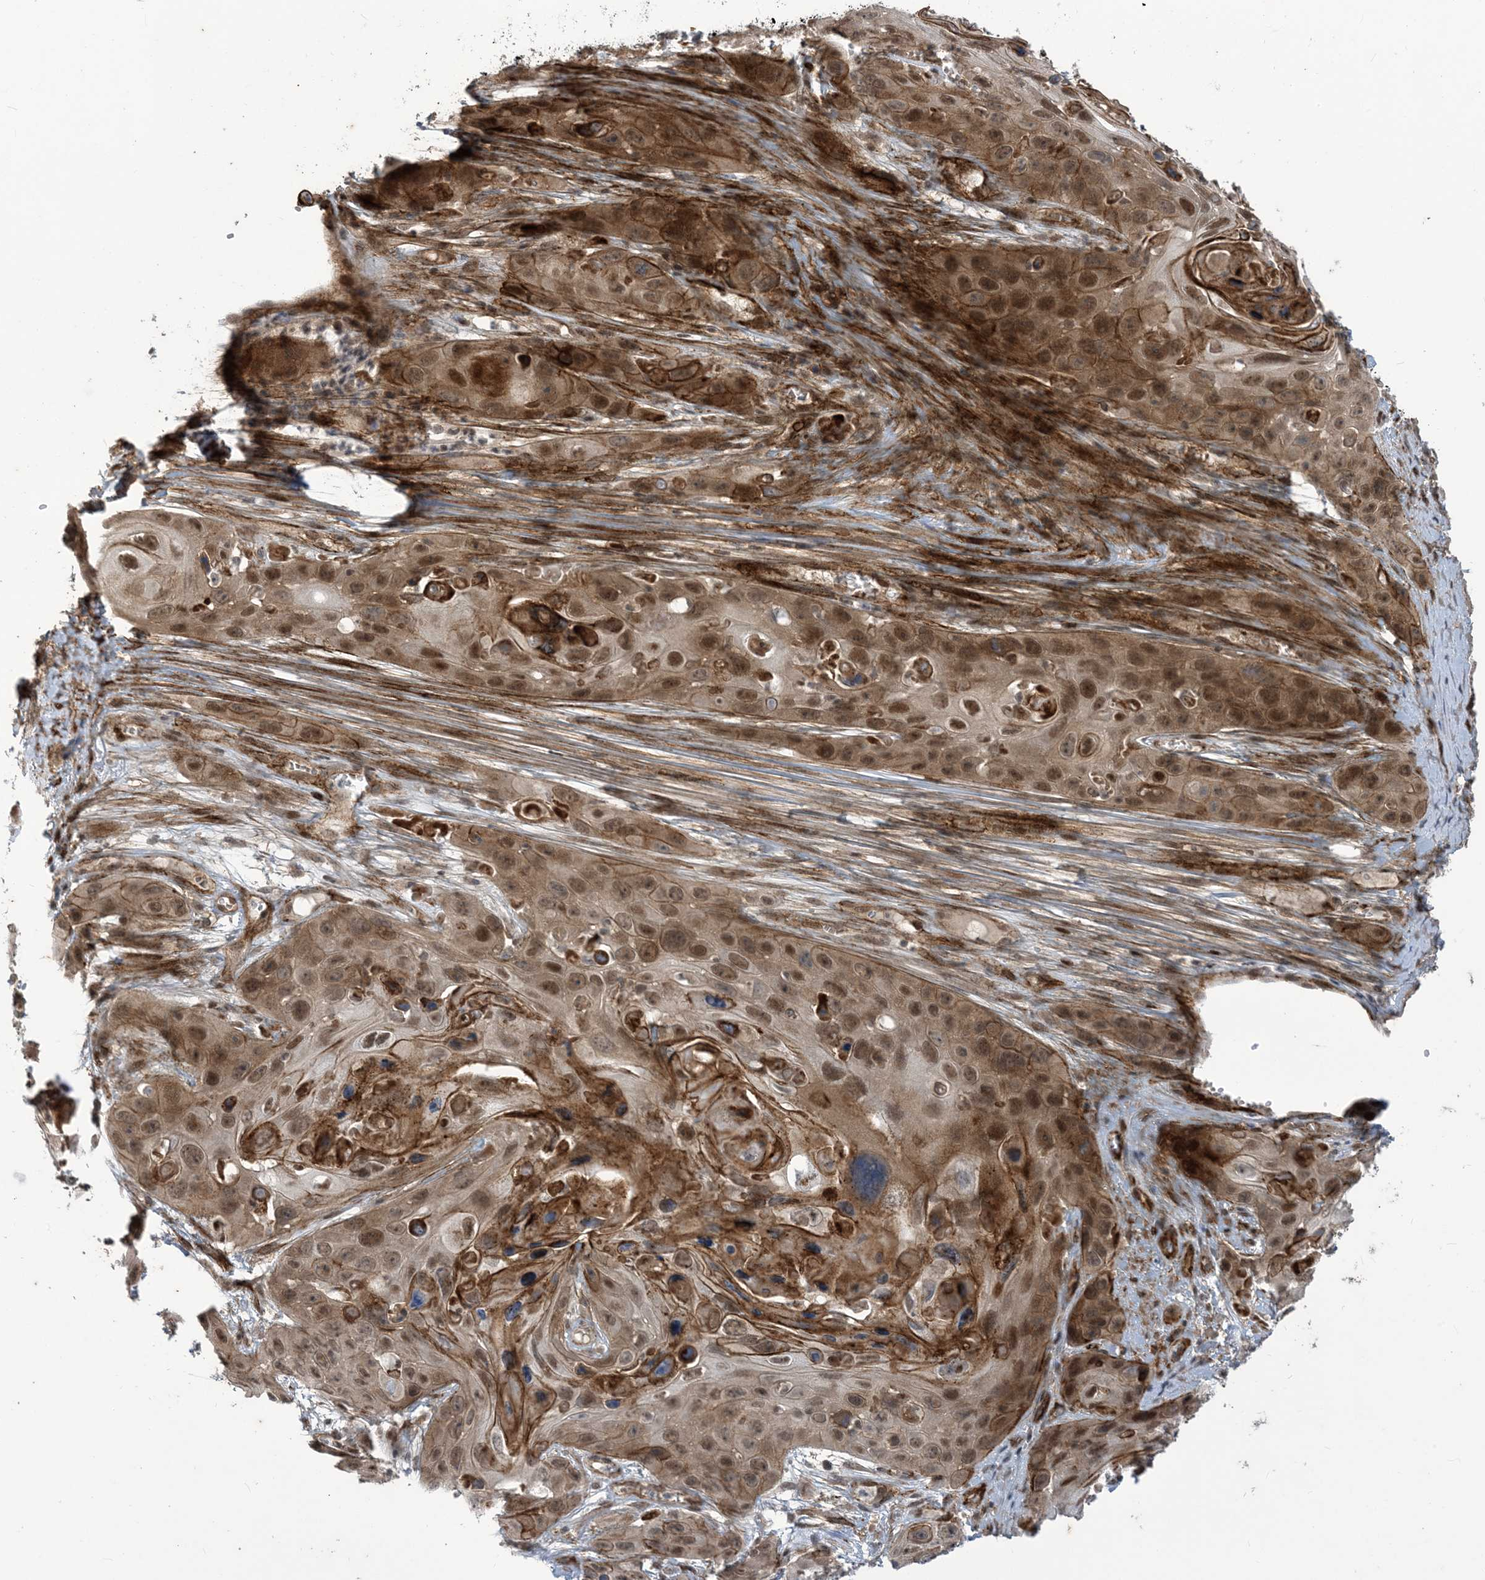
{"staining": {"intensity": "moderate", "quantity": ">75%", "location": "cytoplasmic/membranous,nuclear"}, "tissue": "skin cancer", "cell_type": "Tumor cells", "image_type": "cancer", "snomed": [{"axis": "morphology", "description": "Squamous cell carcinoma, NOS"}, {"axis": "topography", "description": "Skin"}], "caption": "Immunohistochemical staining of human skin squamous cell carcinoma displays medium levels of moderate cytoplasmic/membranous and nuclear expression in about >75% of tumor cells.", "gene": "LAGE3", "patient": {"sex": "male", "age": 55}}